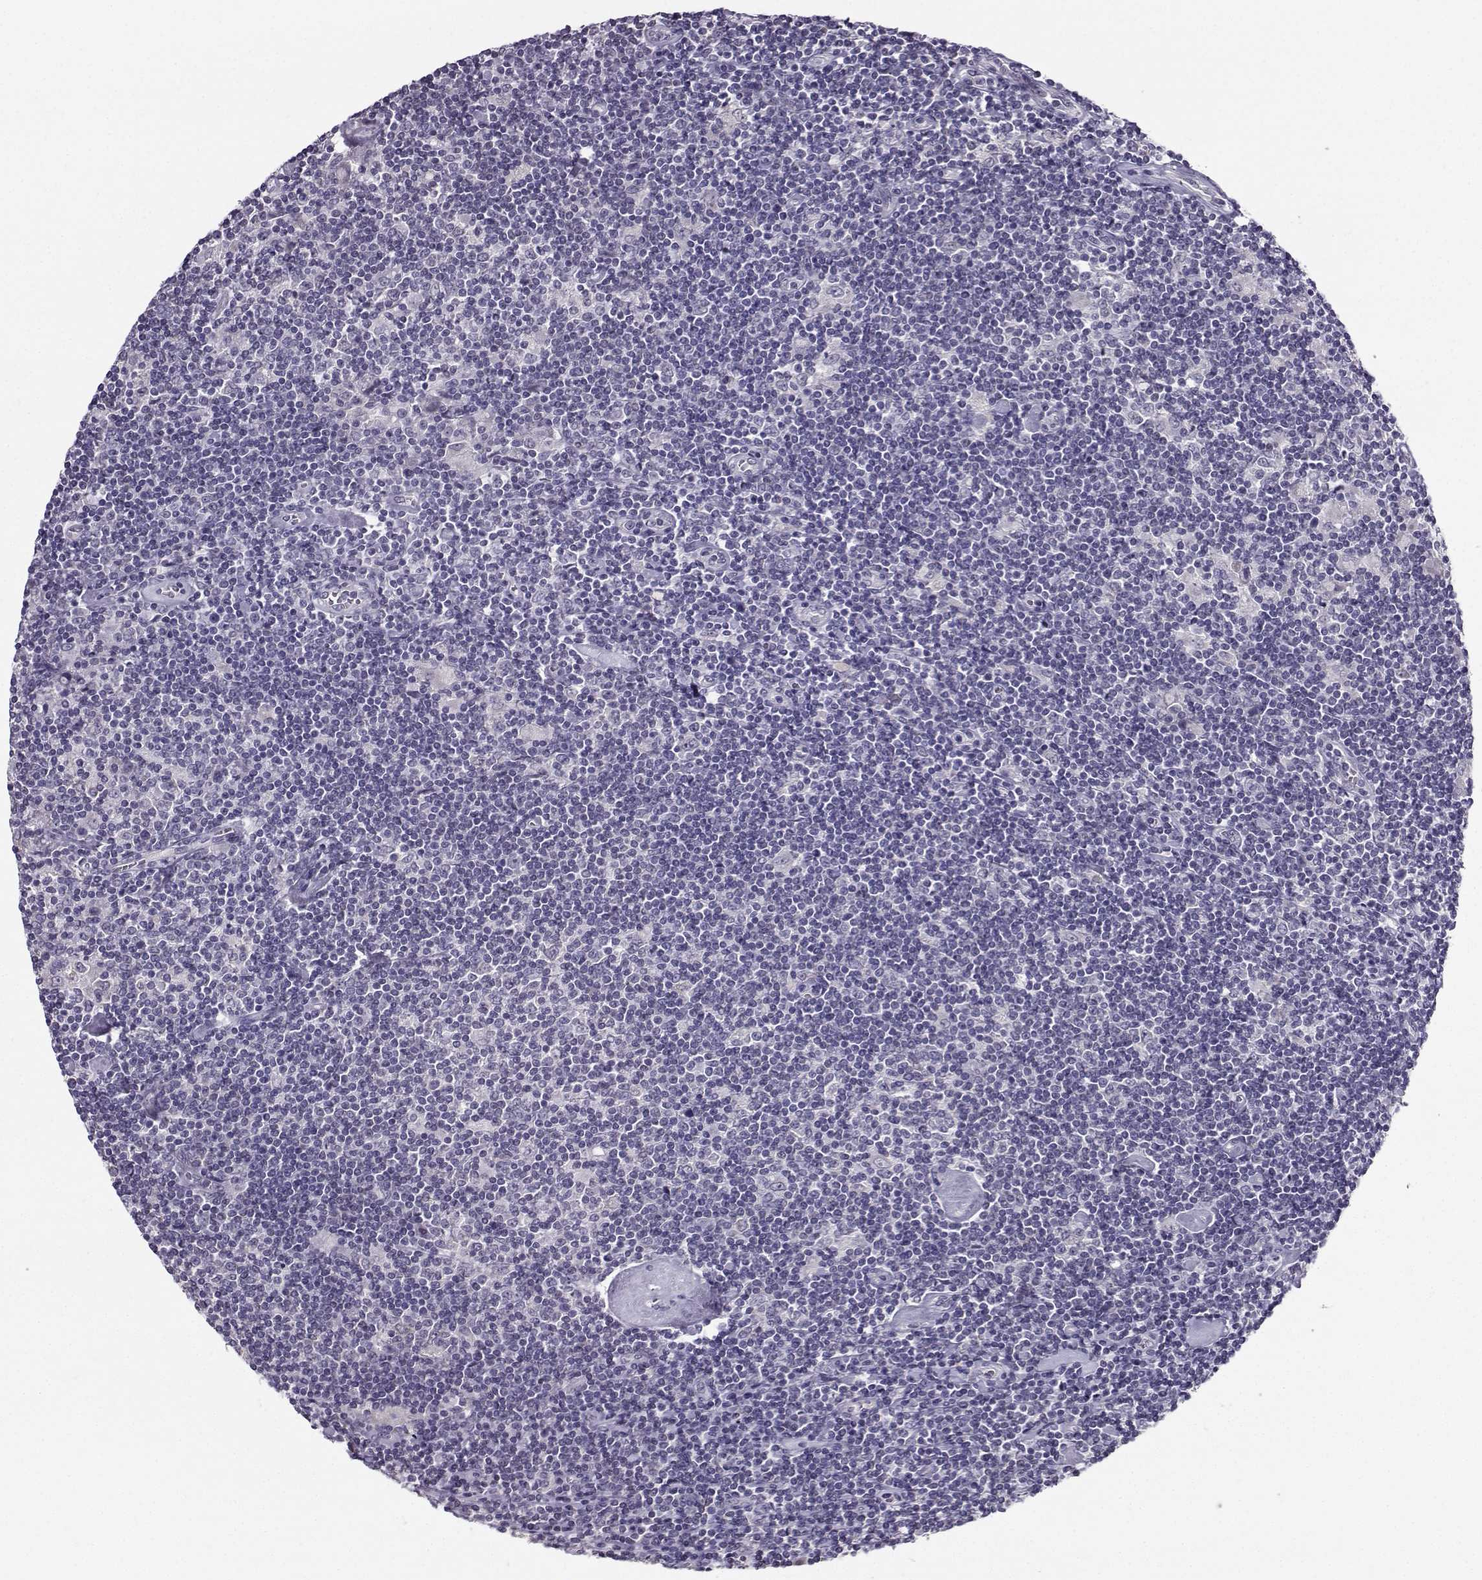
{"staining": {"intensity": "negative", "quantity": "none", "location": "none"}, "tissue": "lymphoma", "cell_type": "Tumor cells", "image_type": "cancer", "snomed": [{"axis": "morphology", "description": "Hodgkin's disease, NOS"}, {"axis": "topography", "description": "Lymph node"}], "caption": "Tumor cells are negative for protein expression in human Hodgkin's disease.", "gene": "TSPYL5", "patient": {"sex": "male", "age": 40}}